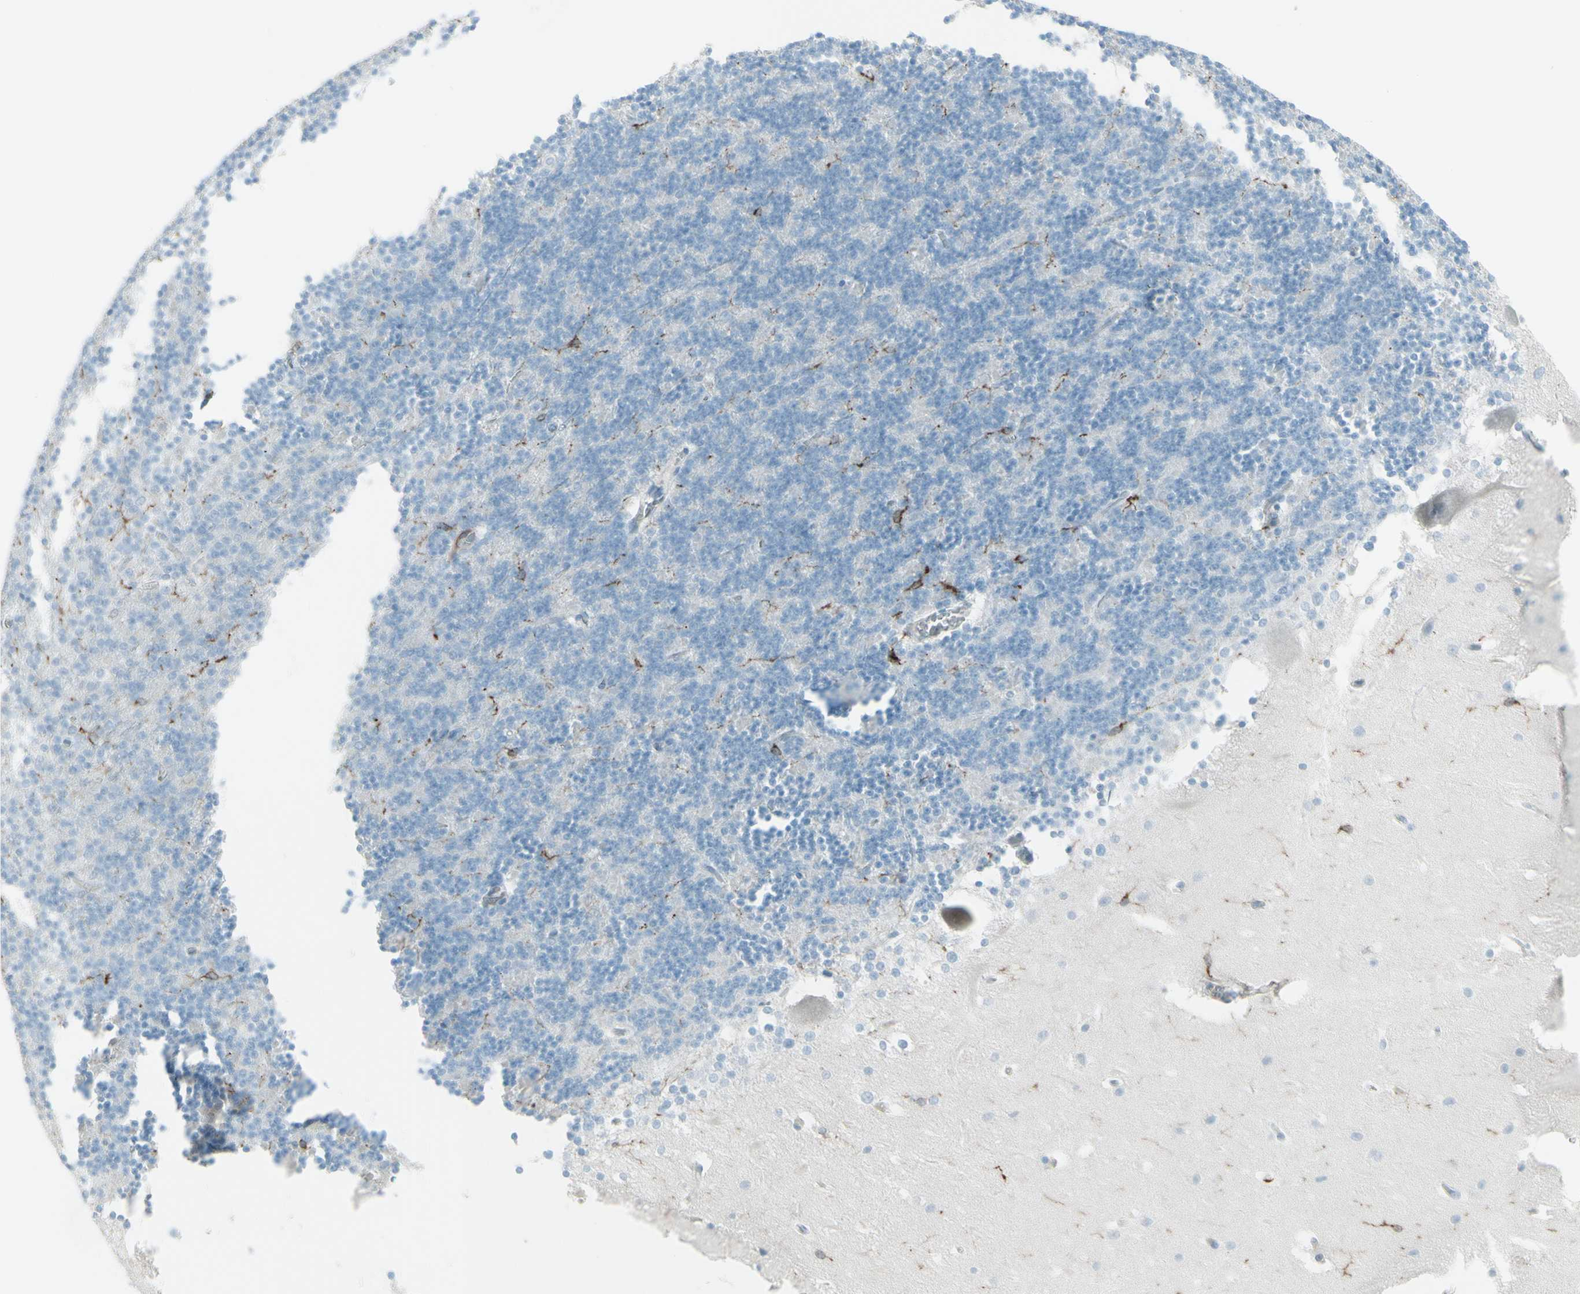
{"staining": {"intensity": "negative", "quantity": "none", "location": "none"}, "tissue": "cerebellum", "cell_type": "Cells in granular layer", "image_type": "normal", "snomed": [{"axis": "morphology", "description": "Normal tissue, NOS"}, {"axis": "topography", "description": "Cerebellum"}], "caption": "An immunohistochemistry (IHC) photomicrograph of normal cerebellum is shown. There is no staining in cells in granular layer of cerebellum.", "gene": "HLA", "patient": {"sex": "female", "age": 19}}